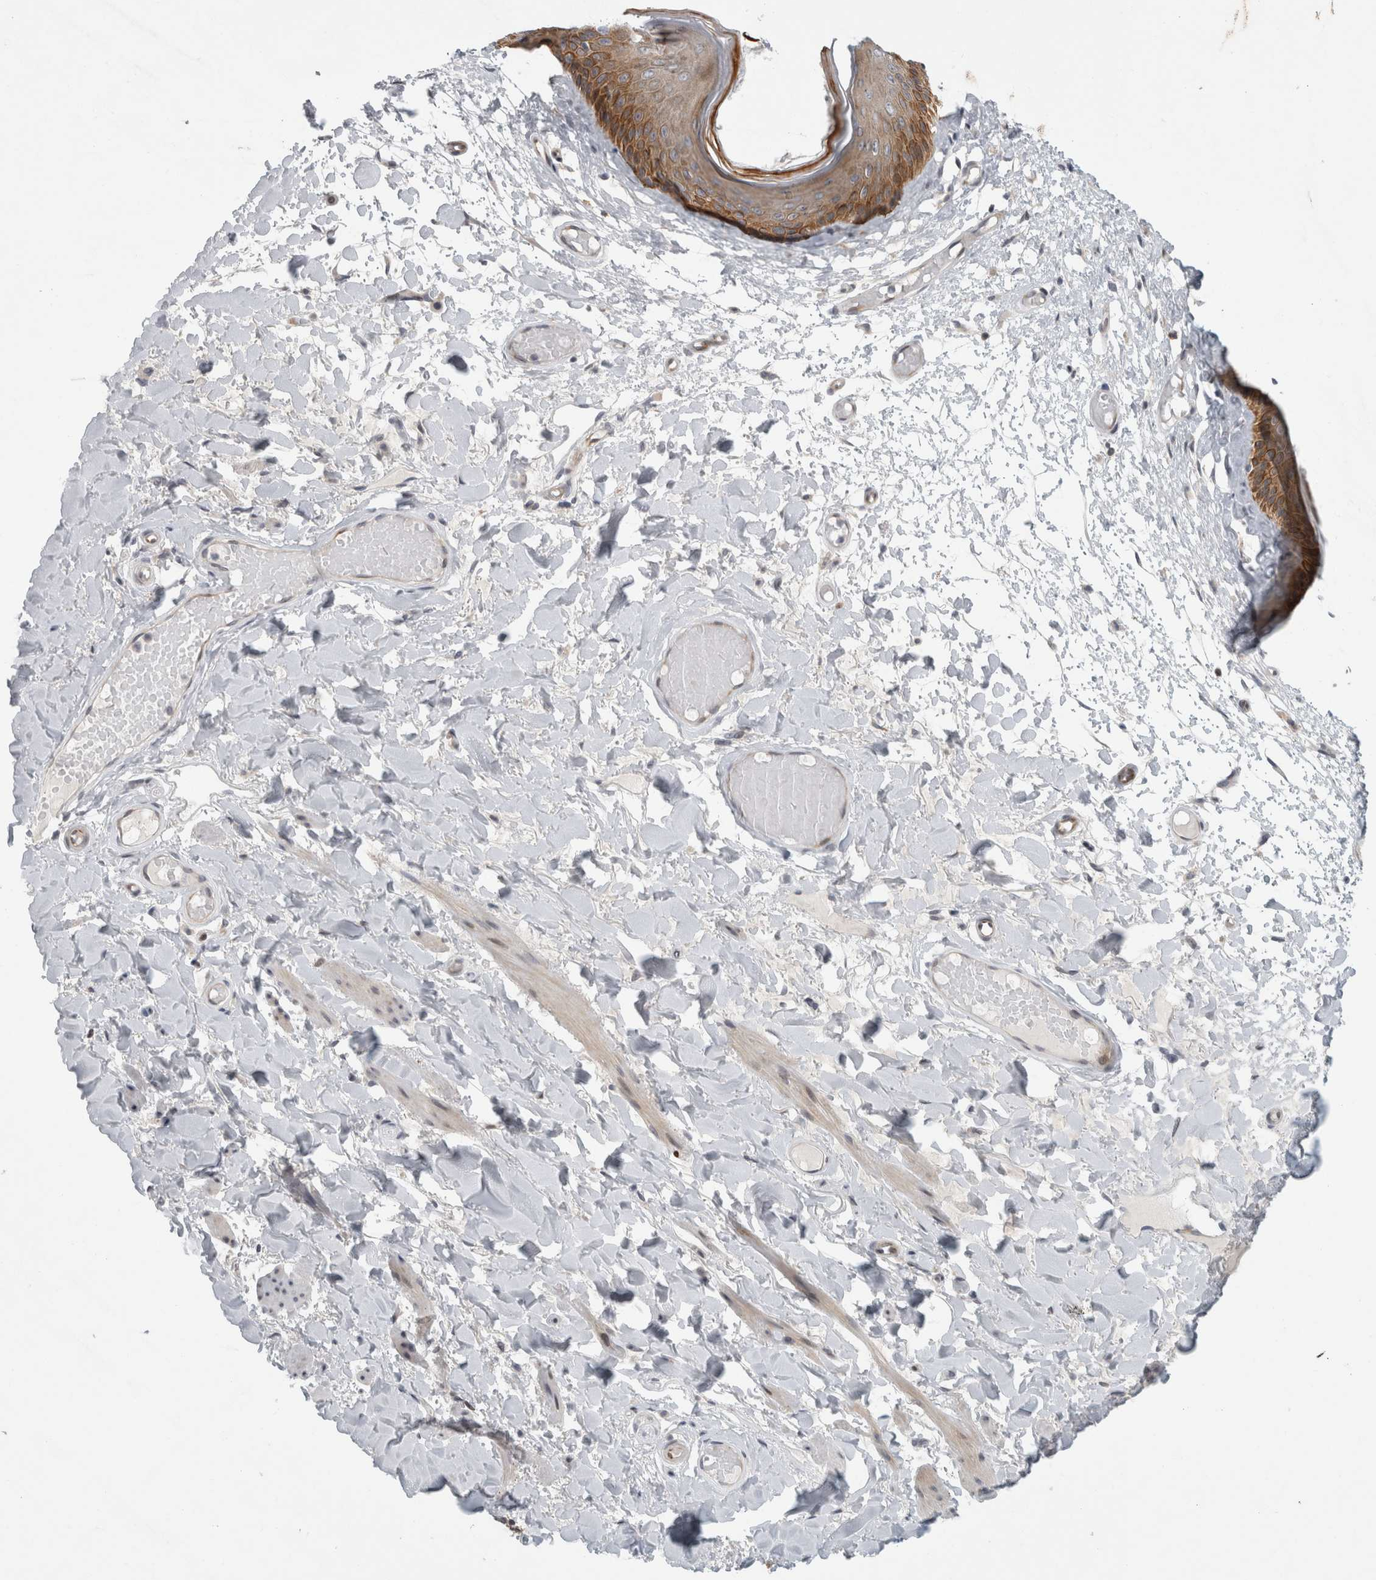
{"staining": {"intensity": "strong", "quantity": ">75%", "location": "cytoplasmic/membranous"}, "tissue": "skin", "cell_type": "Epidermal cells", "image_type": "normal", "snomed": [{"axis": "morphology", "description": "Normal tissue, NOS"}, {"axis": "topography", "description": "Vulva"}], "caption": "Brown immunohistochemical staining in normal human skin shows strong cytoplasmic/membranous expression in about >75% of epidermal cells.", "gene": "UTP25", "patient": {"sex": "female", "age": 73}}